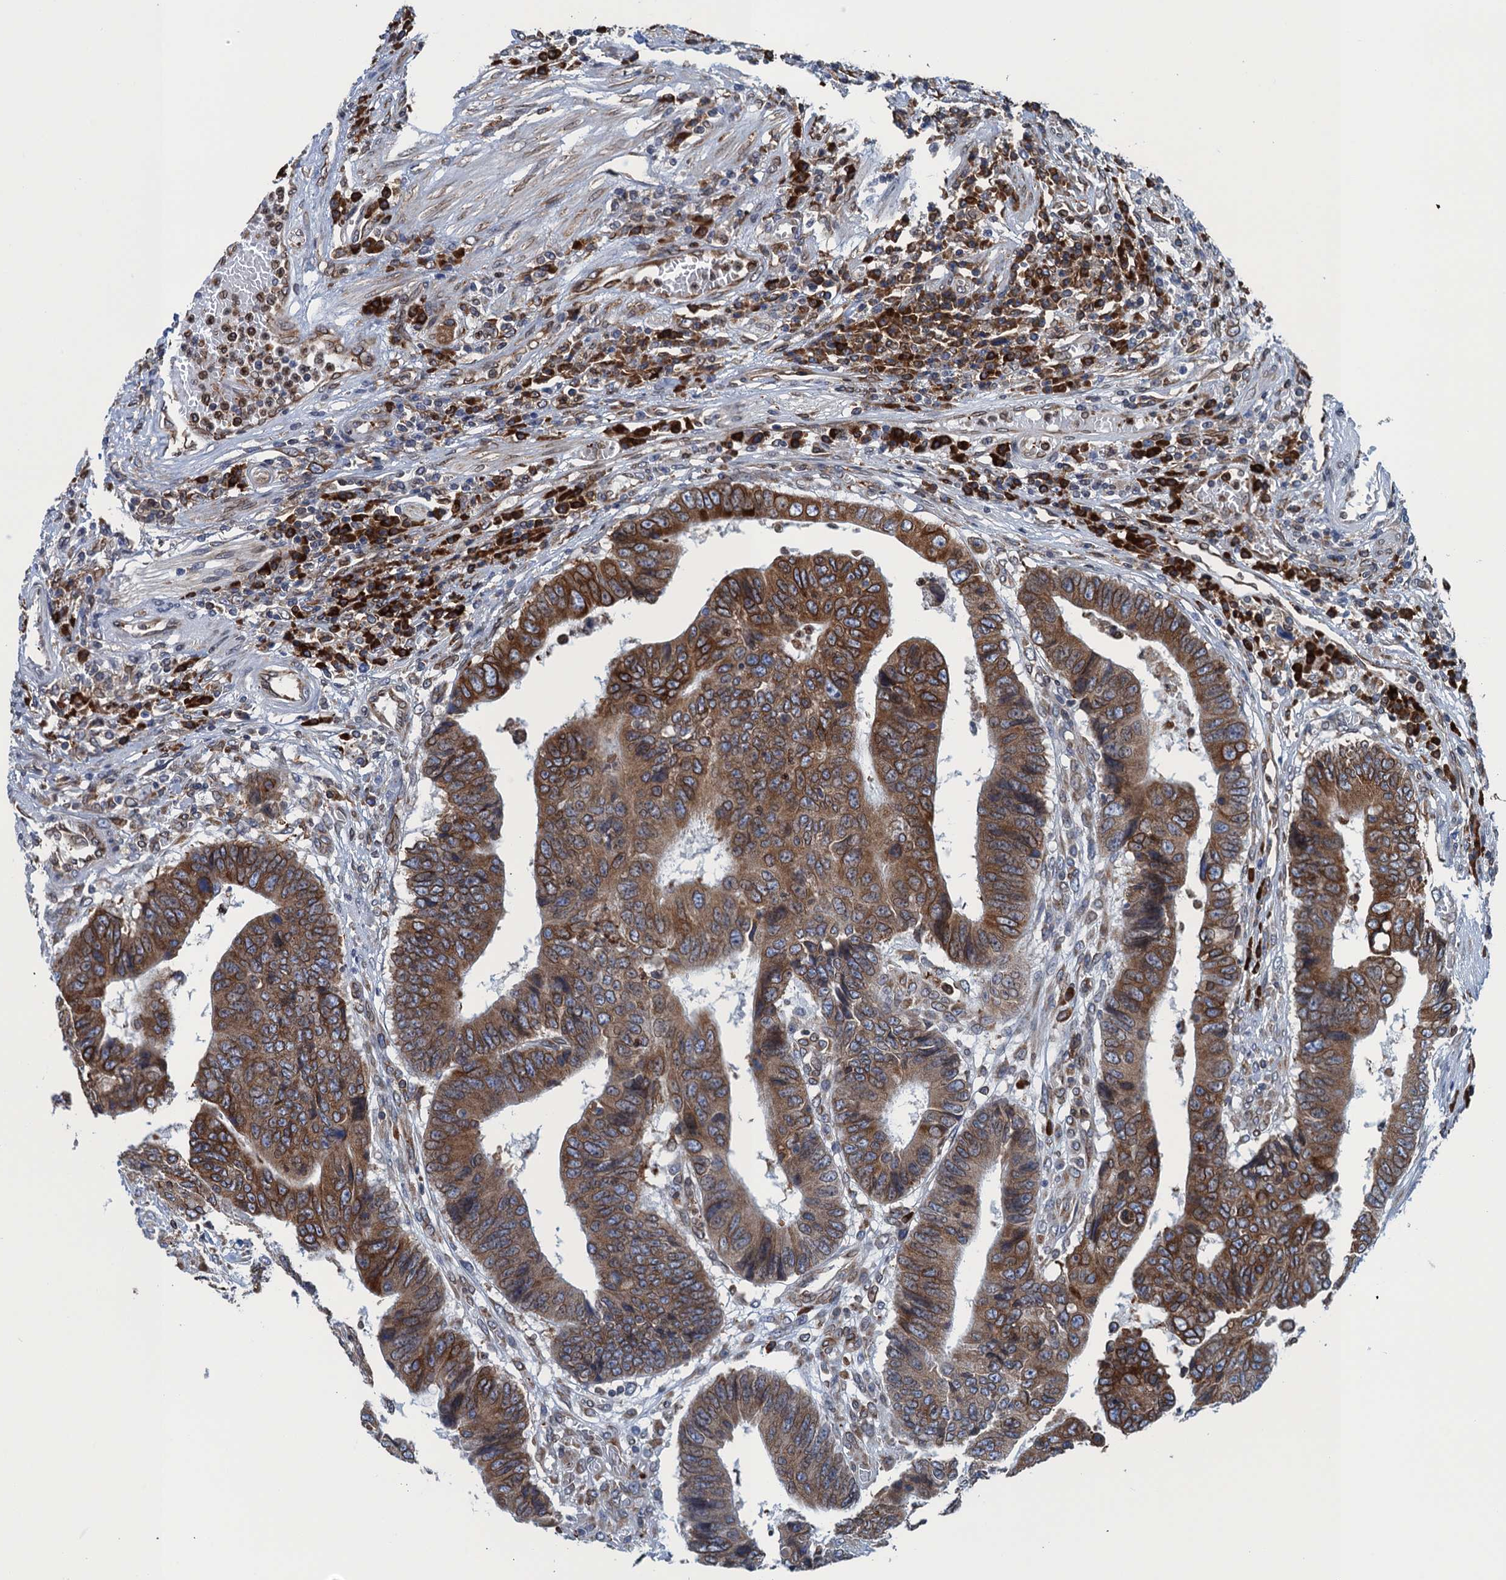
{"staining": {"intensity": "moderate", "quantity": ">75%", "location": "cytoplasmic/membranous"}, "tissue": "colorectal cancer", "cell_type": "Tumor cells", "image_type": "cancer", "snomed": [{"axis": "morphology", "description": "Adenocarcinoma, NOS"}, {"axis": "topography", "description": "Rectum"}], "caption": "Human colorectal cancer stained with a protein marker shows moderate staining in tumor cells.", "gene": "TMEM205", "patient": {"sex": "male", "age": 84}}